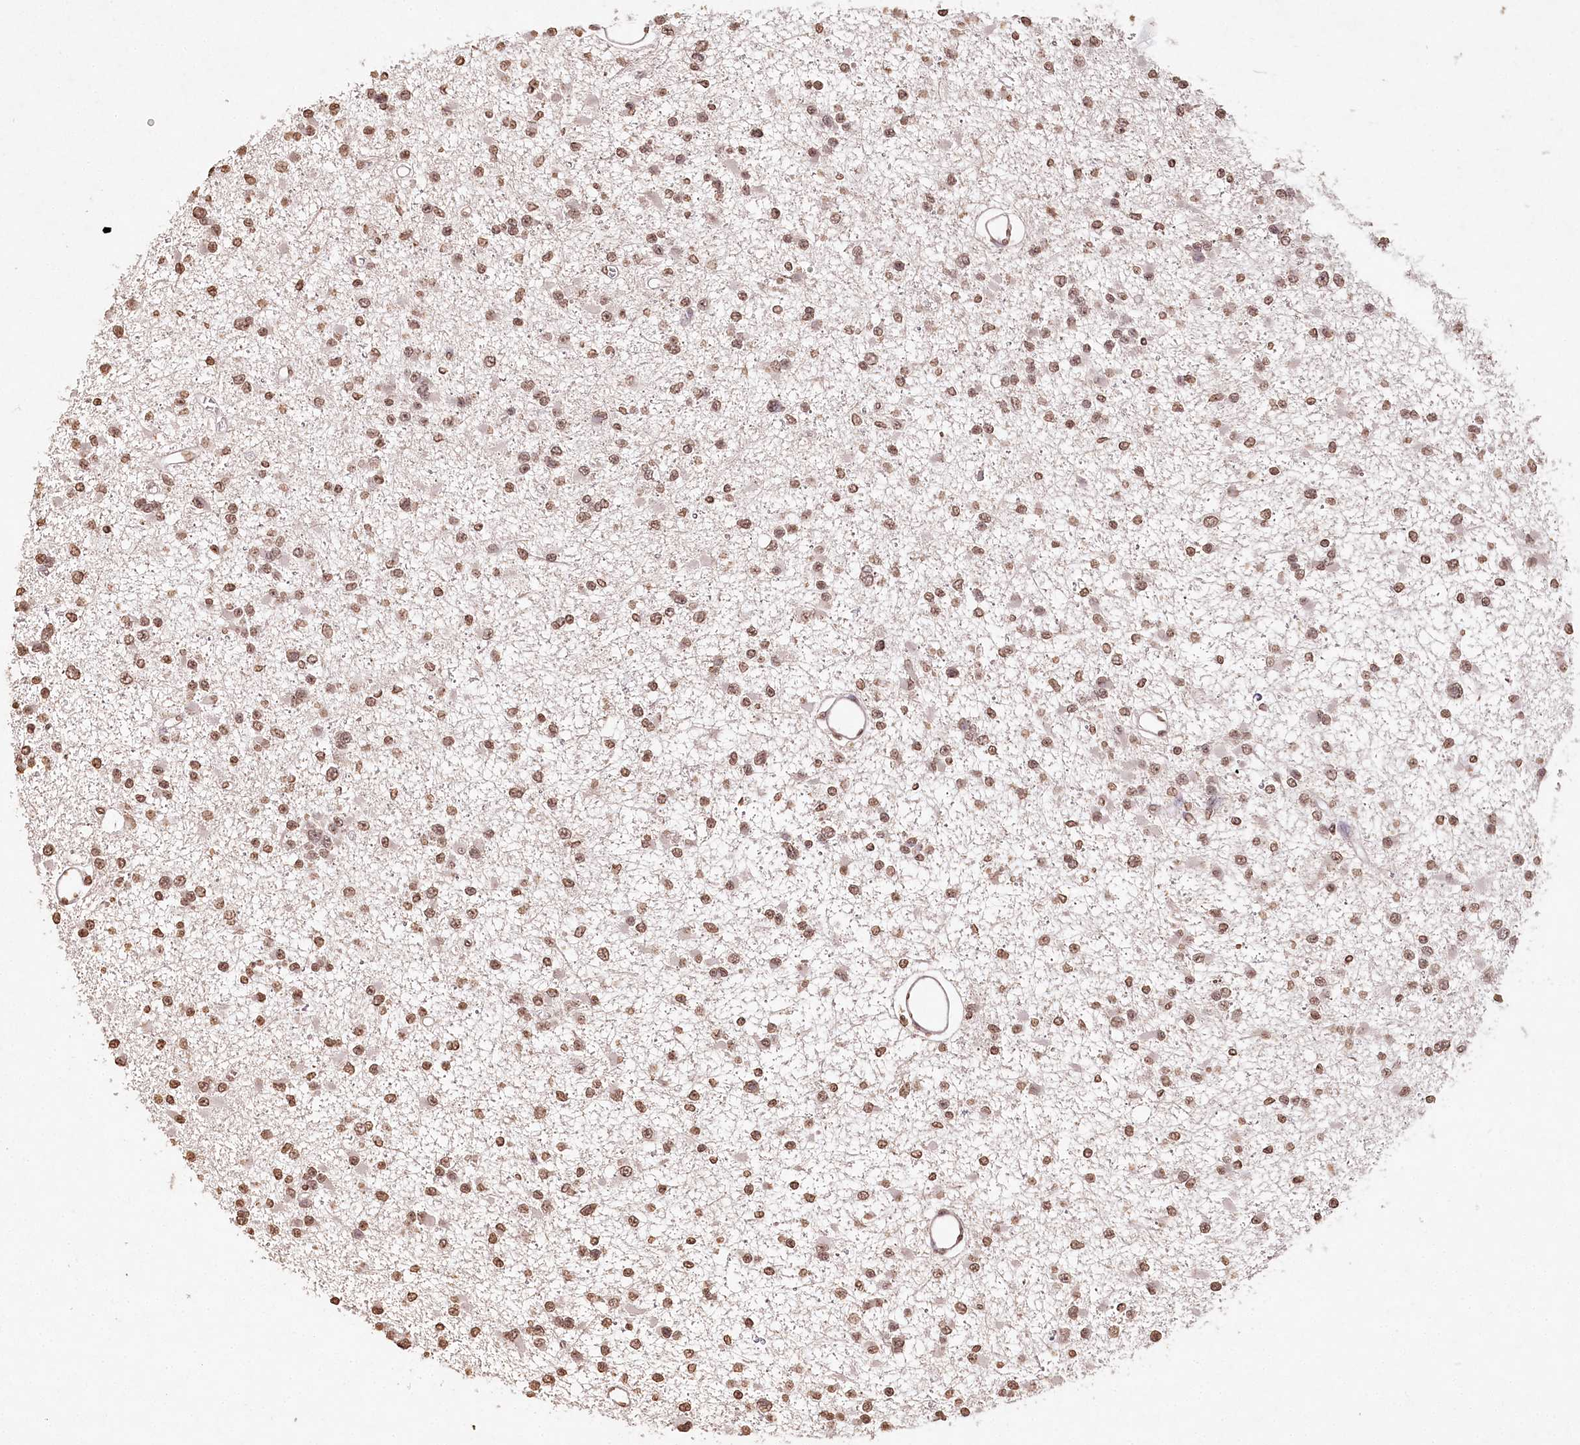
{"staining": {"intensity": "moderate", "quantity": ">75%", "location": "nuclear"}, "tissue": "glioma", "cell_type": "Tumor cells", "image_type": "cancer", "snomed": [{"axis": "morphology", "description": "Glioma, malignant, Low grade"}, {"axis": "topography", "description": "Brain"}], "caption": "IHC image of human glioma stained for a protein (brown), which reveals medium levels of moderate nuclear staining in approximately >75% of tumor cells.", "gene": "DMXL1", "patient": {"sex": "female", "age": 22}}